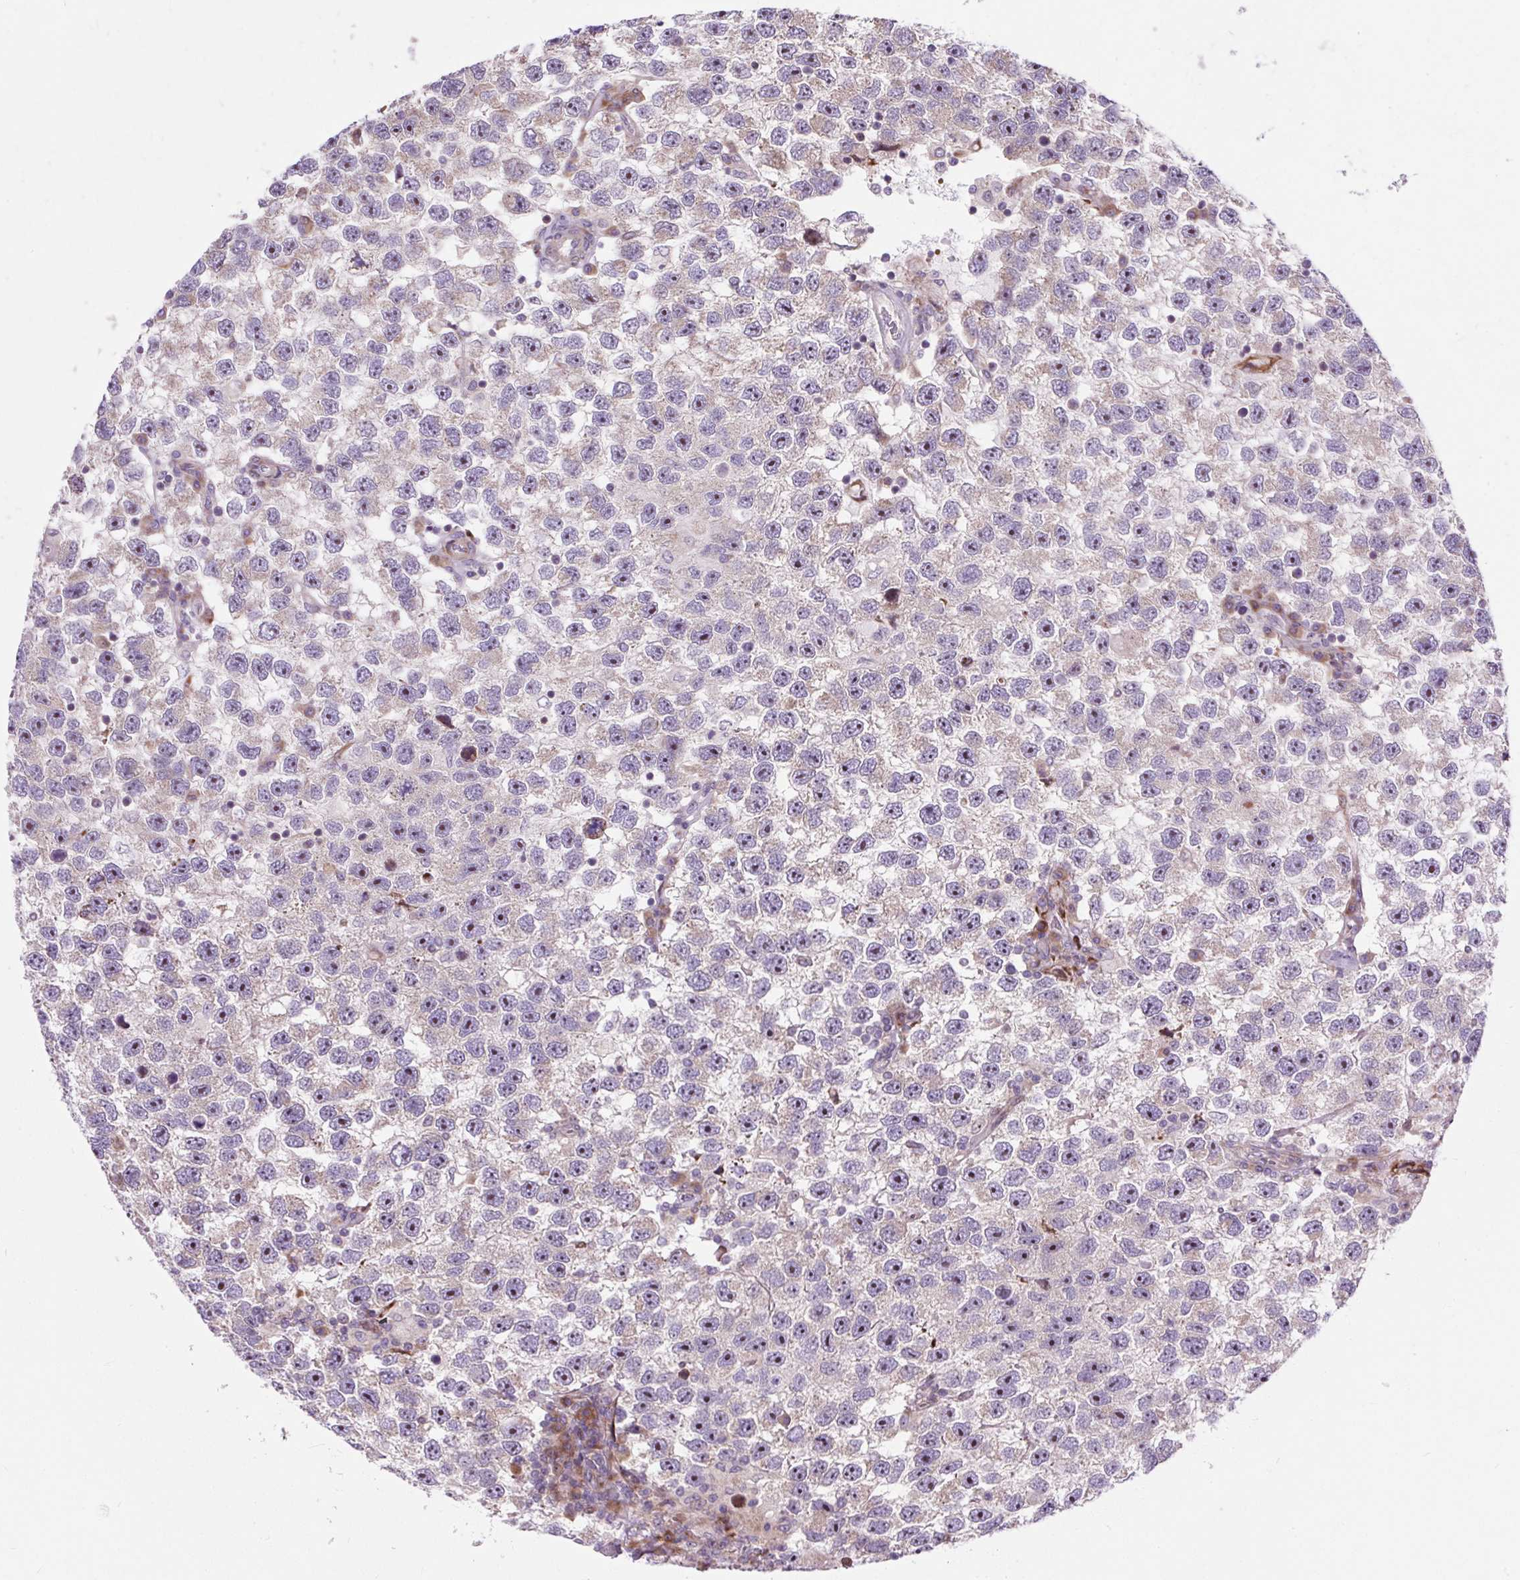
{"staining": {"intensity": "negative", "quantity": "none", "location": "none"}, "tissue": "testis cancer", "cell_type": "Tumor cells", "image_type": "cancer", "snomed": [{"axis": "morphology", "description": "Seminoma, NOS"}, {"axis": "topography", "description": "Testis"}], "caption": "Tumor cells are negative for brown protein staining in testis cancer.", "gene": "CISD3", "patient": {"sex": "male", "age": 26}}